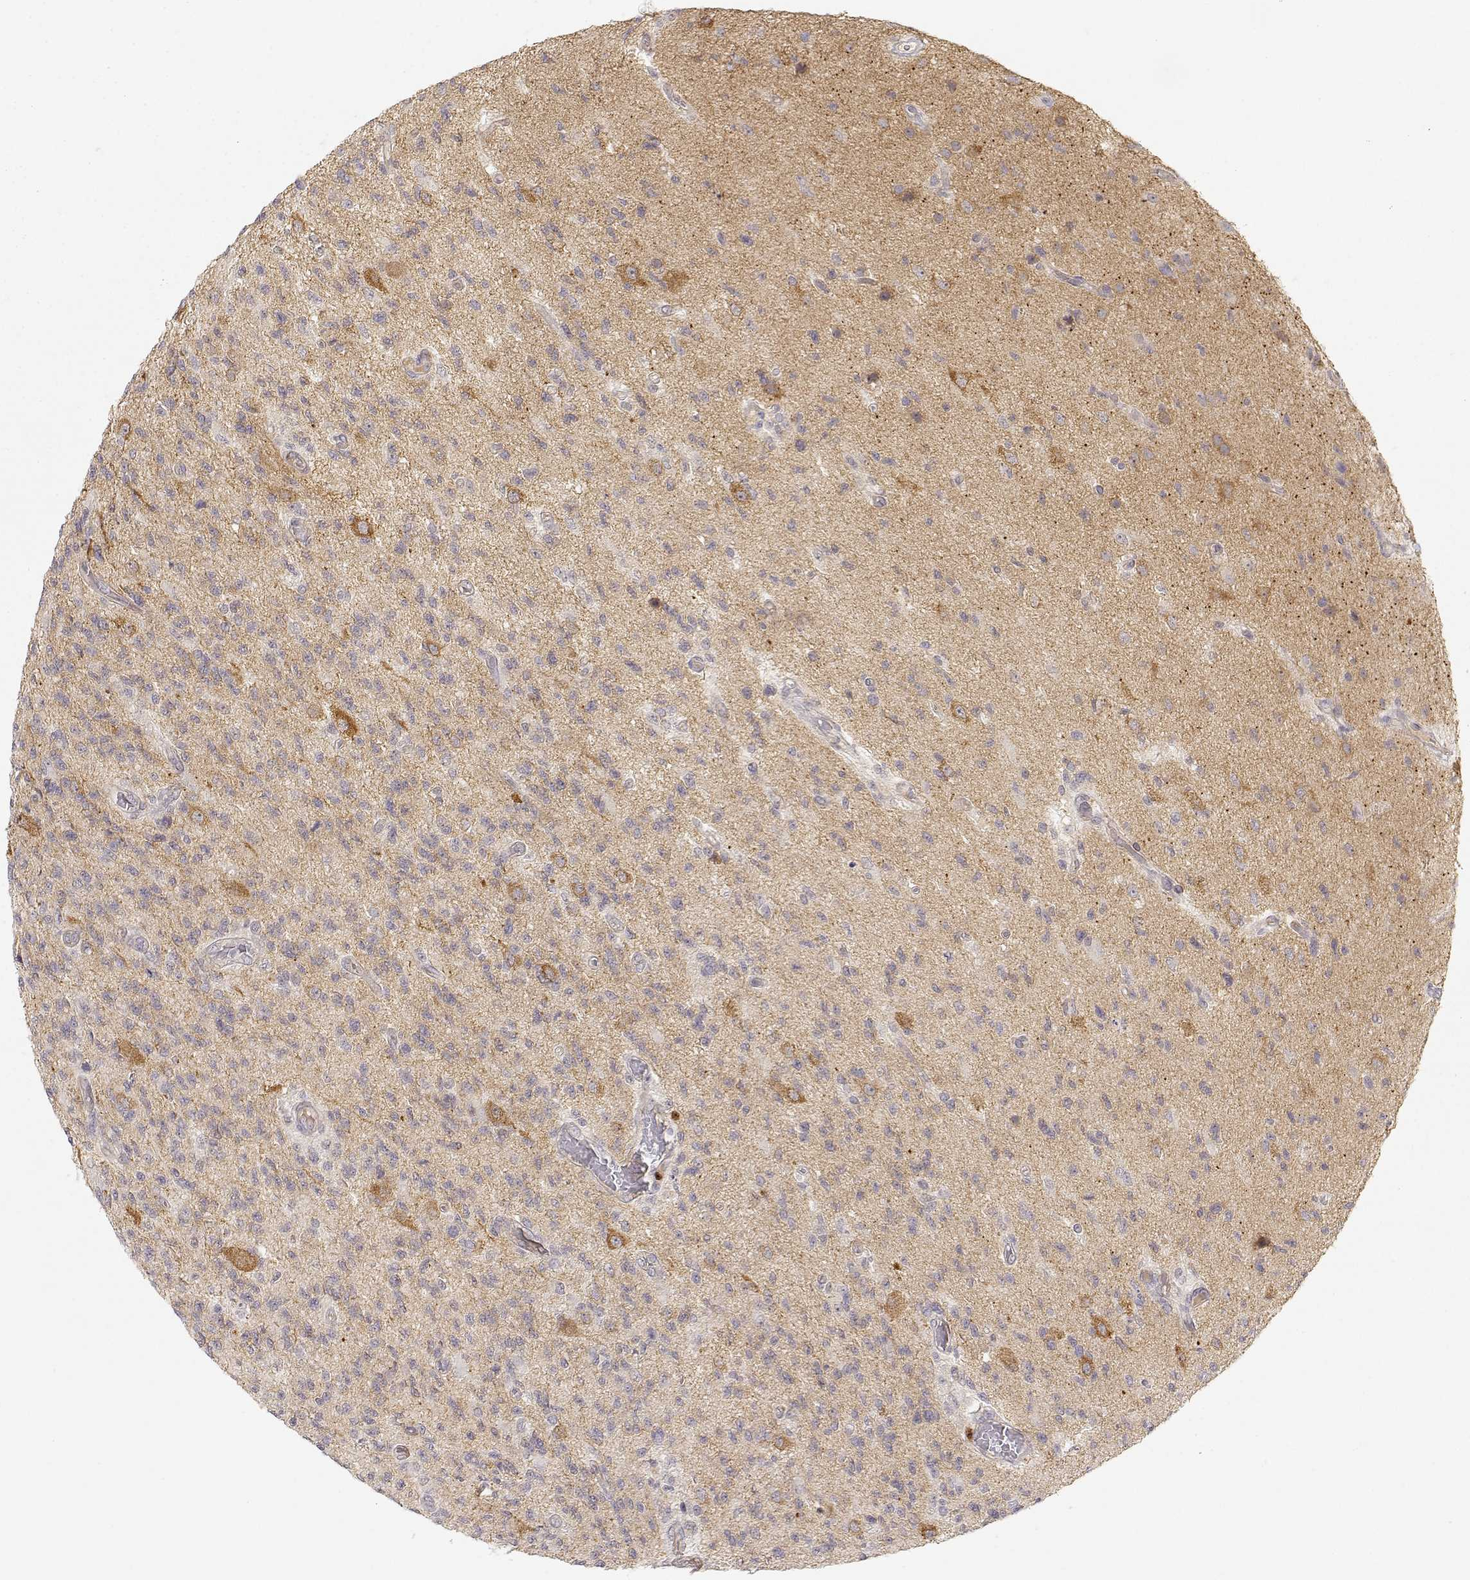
{"staining": {"intensity": "weak", "quantity": "25%-75%", "location": "cytoplasmic/membranous"}, "tissue": "glioma", "cell_type": "Tumor cells", "image_type": "cancer", "snomed": [{"axis": "morphology", "description": "Glioma, malignant, High grade"}, {"axis": "topography", "description": "Brain"}], "caption": "Tumor cells reveal low levels of weak cytoplasmic/membranous staining in approximately 25%-75% of cells in human high-grade glioma (malignant).", "gene": "EAF2", "patient": {"sex": "male", "age": 56}}